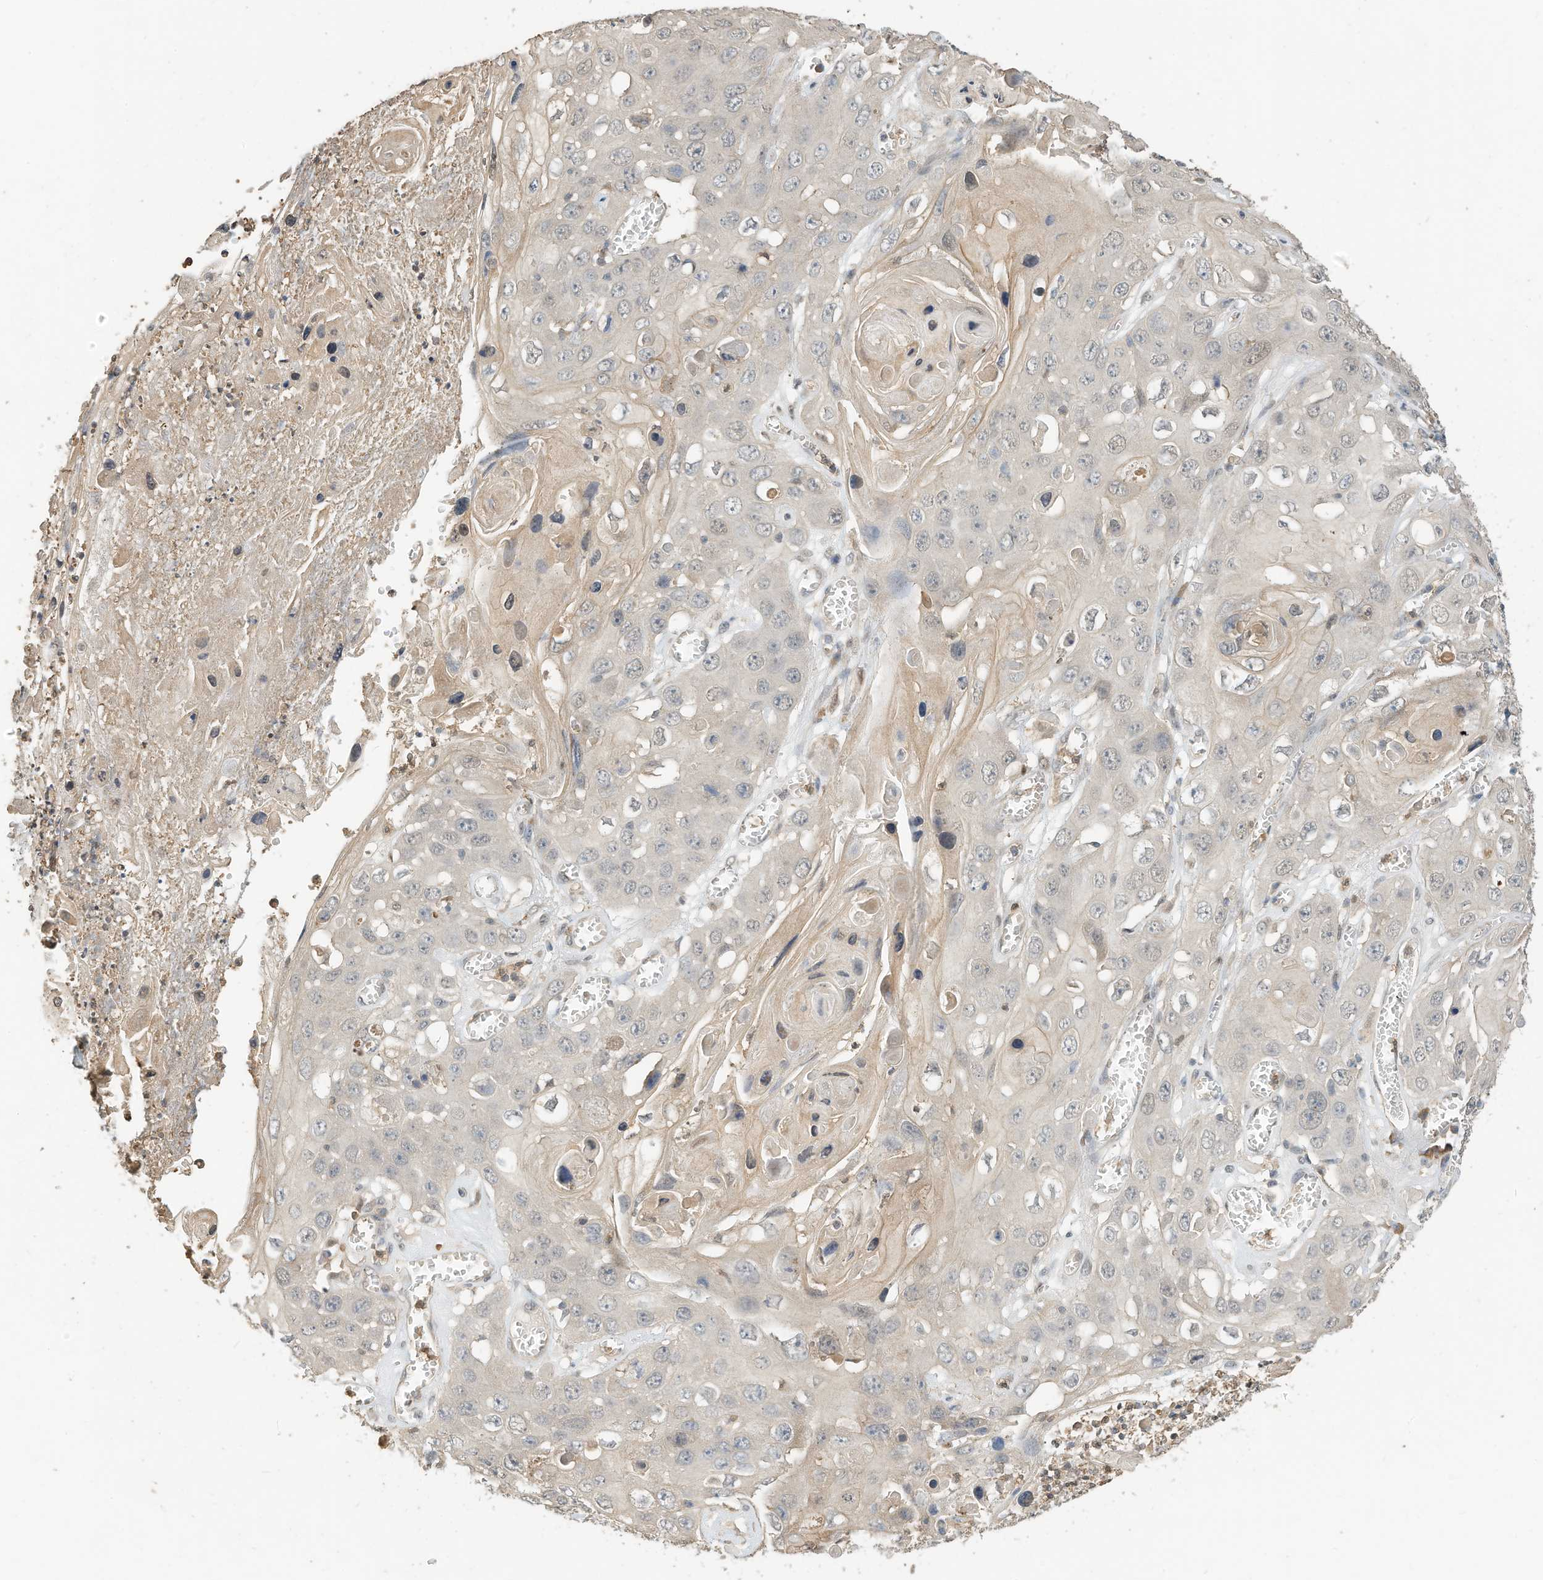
{"staining": {"intensity": "weak", "quantity": "<25%", "location": "cytoplasmic/membranous"}, "tissue": "skin cancer", "cell_type": "Tumor cells", "image_type": "cancer", "snomed": [{"axis": "morphology", "description": "Squamous cell carcinoma, NOS"}, {"axis": "topography", "description": "Skin"}], "caption": "Immunohistochemistry of skin cancer (squamous cell carcinoma) displays no positivity in tumor cells.", "gene": "OFD1", "patient": {"sex": "male", "age": 55}}